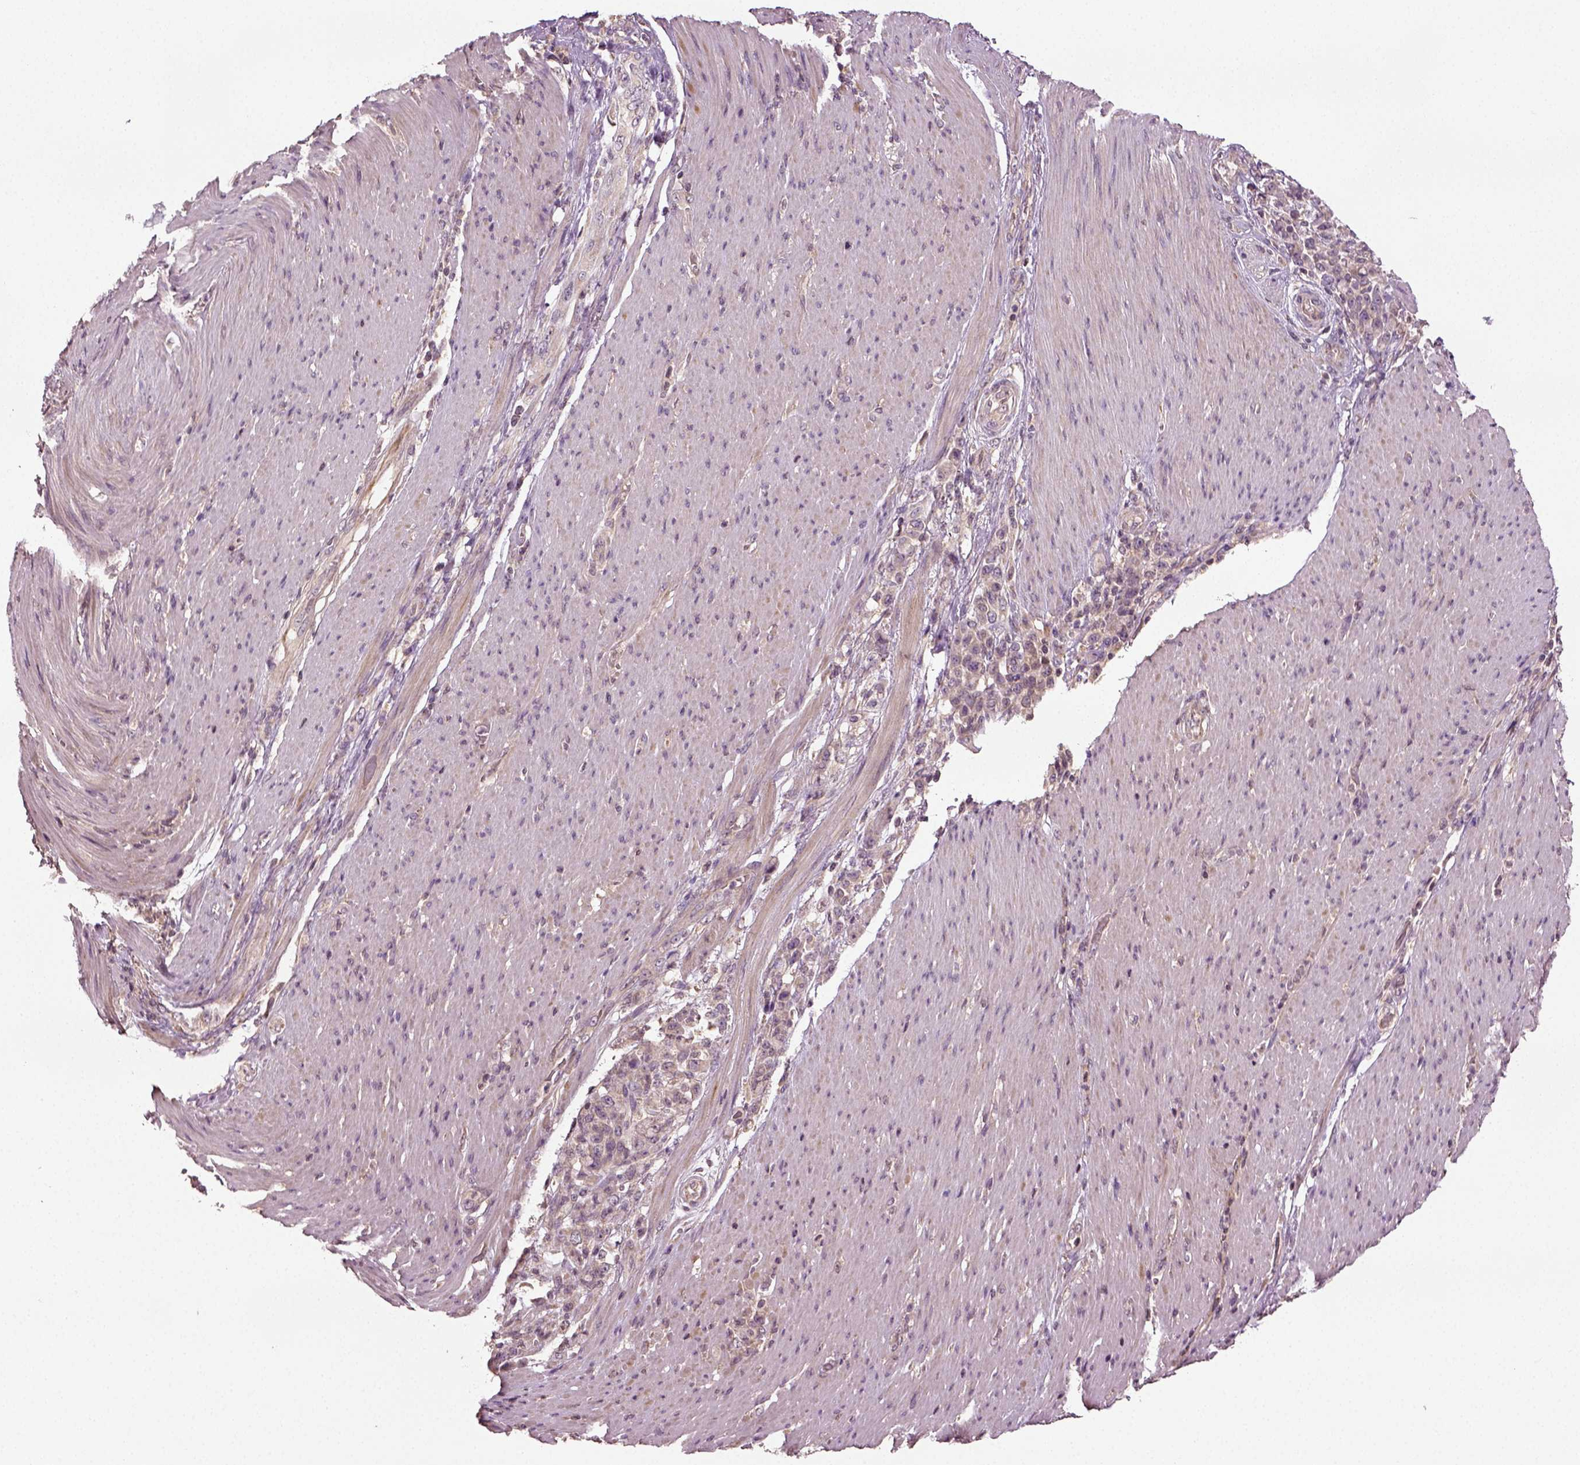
{"staining": {"intensity": "negative", "quantity": "none", "location": "none"}, "tissue": "stomach cancer", "cell_type": "Tumor cells", "image_type": "cancer", "snomed": [{"axis": "morphology", "description": "Adenocarcinoma, NOS"}, {"axis": "topography", "description": "Stomach"}], "caption": "An image of human adenocarcinoma (stomach) is negative for staining in tumor cells.", "gene": "ERV3-1", "patient": {"sex": "female", "age": 79}}